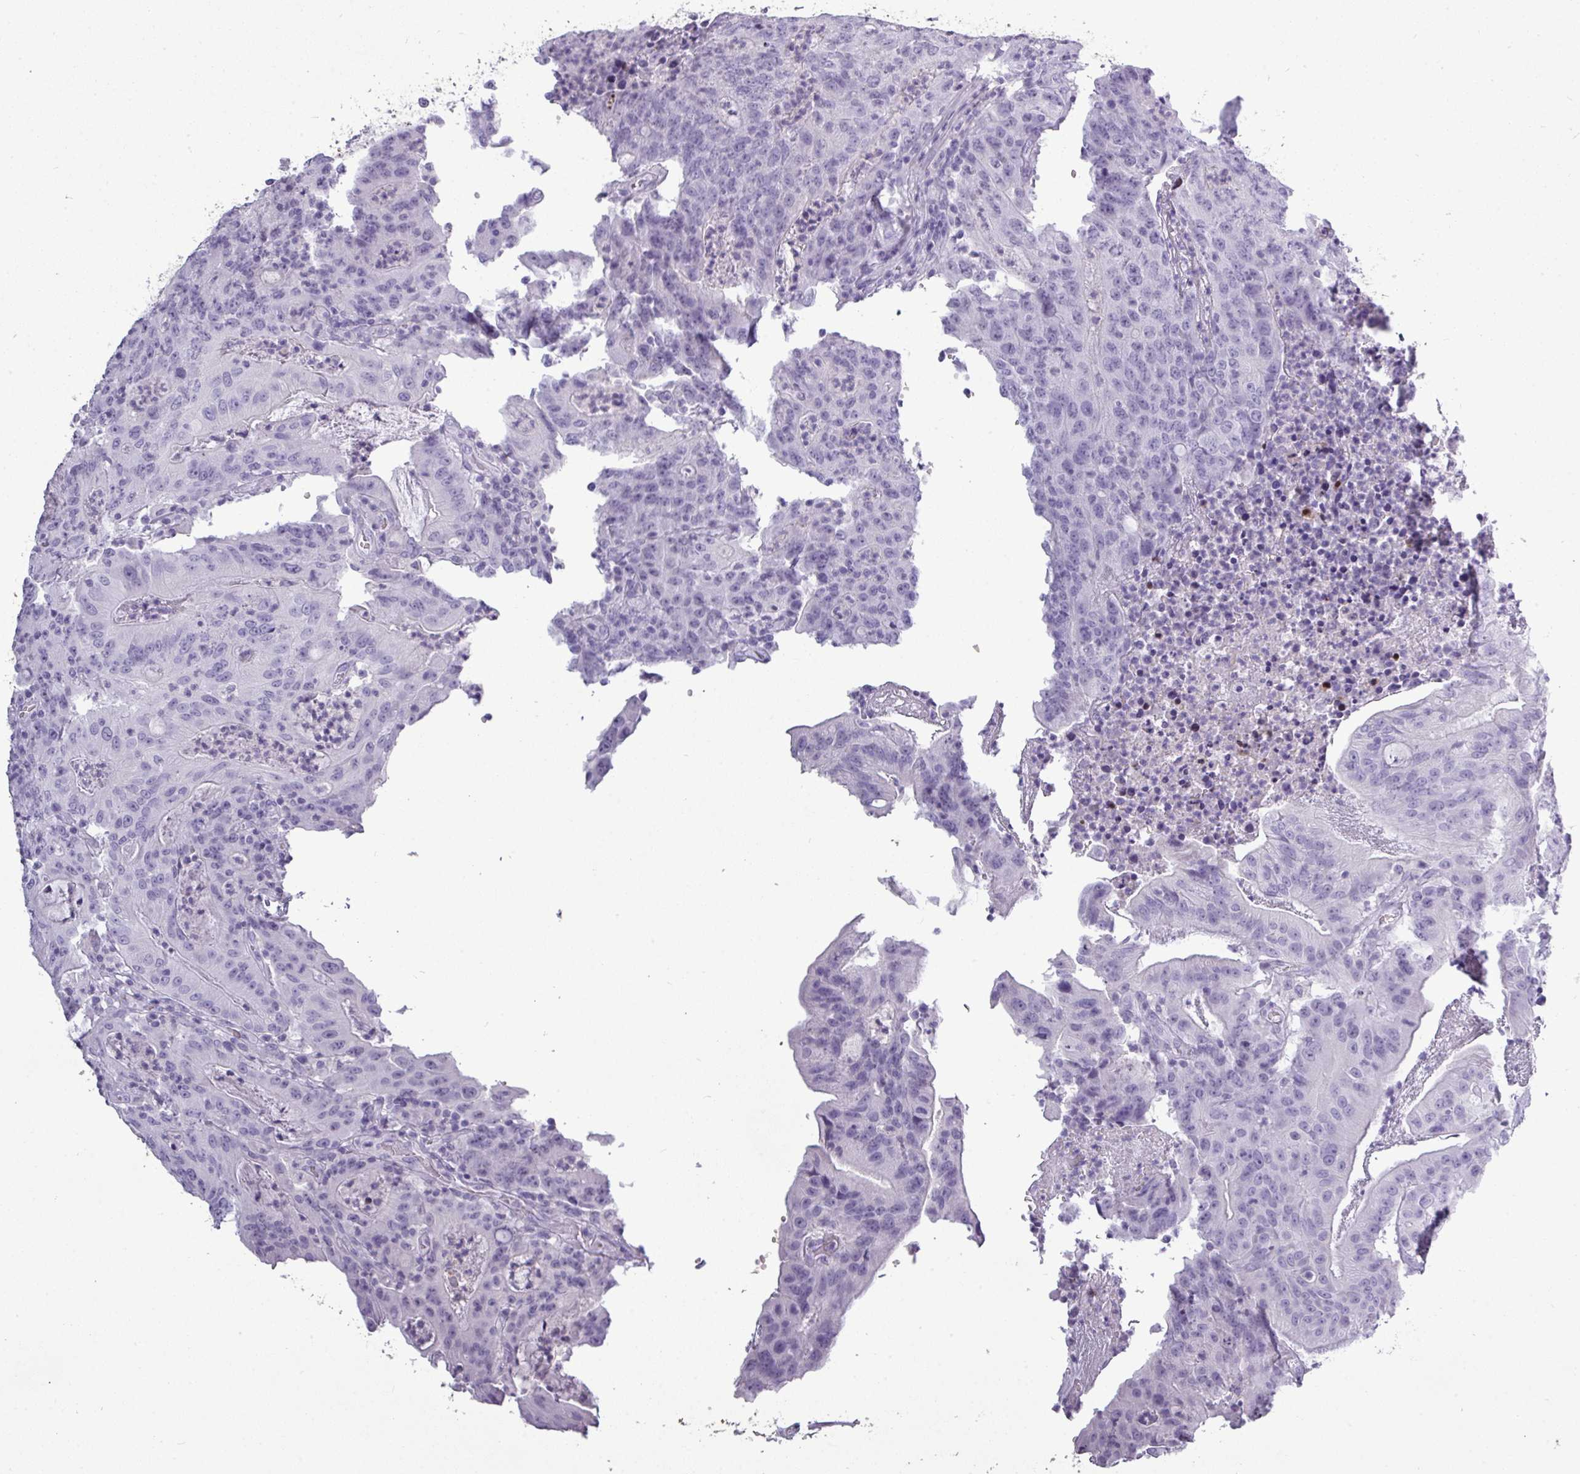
{"staining": {"intensity": "negative", "quantity": "none", "location": "none"}, "tissue": "colorectal cancer", "cell_type": "Tumor cells", "image_type": "cancer", "snomed": [{"axis": "morphology", "description": "Adenocarcinoma, NOS"}, {"axis": "topography", "description": "Colon"}], "caption": "An image of colorectal adenocarcinoma stained for a protein exhibits no brown staining in tumor cells. (DAB immunohistochemistry (IHC) with hematoxylin counter stain).", "gene": "TMEM91", "patient": {"sex": "male", "age": 83}}